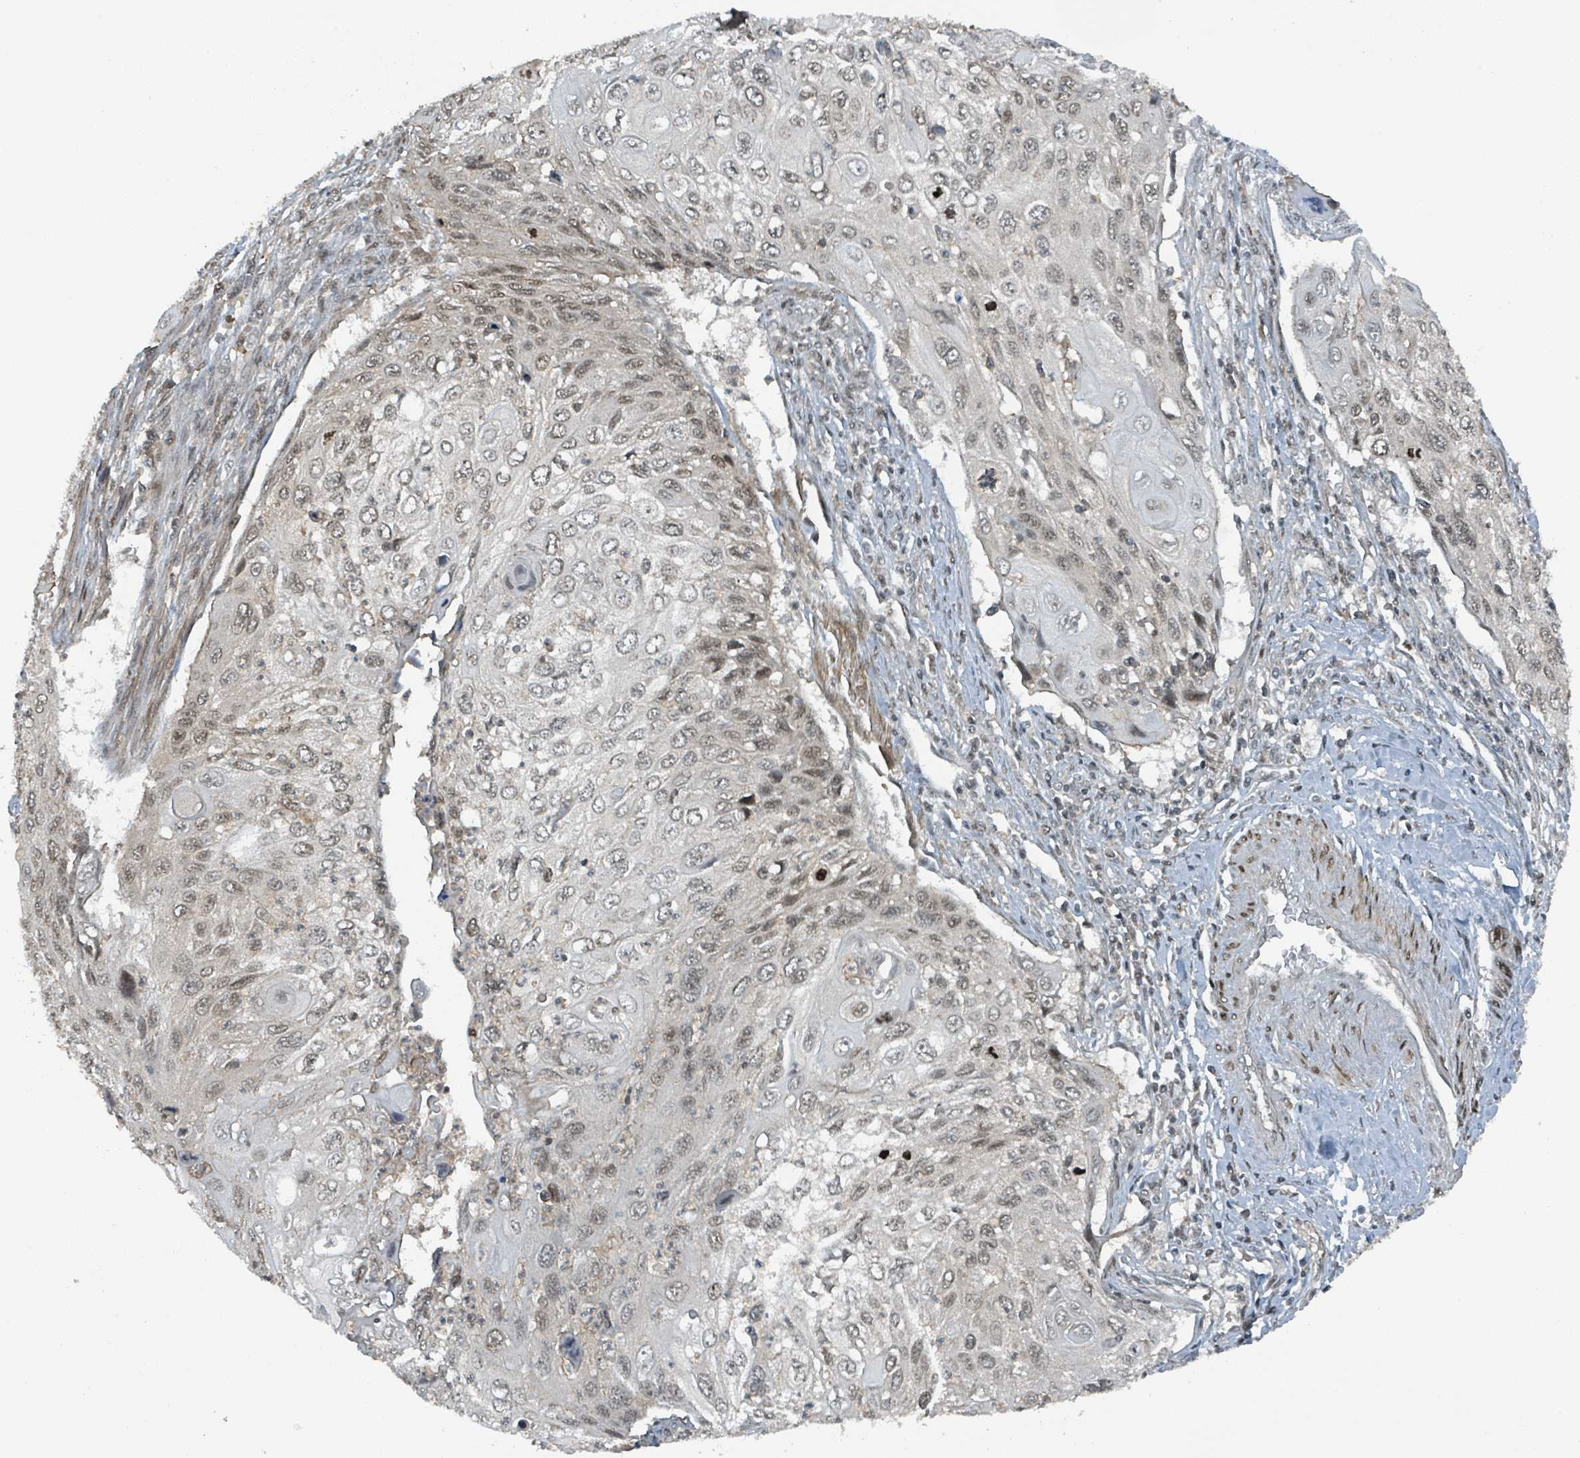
{"staining": {"intensity": "weak", "quantity": "25%-75%", "location": "nuclear"}, "tissue": "cervical cancer", "cell_type": "Tumor cells", "image_type": "cancer", "snomed": [{"axis": "morphology", "description": "Squamous cell carcinoma, NOS"}, {"axis": "topography", "description": "Cervix"}], "caption": "The micrograph reveals a brown stain indicating the presence of a protein in the nuclear of tumor cells in cervical squamous cell carcinoma. The staining was performed using DAB (3,3'-diaminobenzidine), with brown indicating positive protein expression. Nuclei are stained blue with hematoxylin.", "gene": "PHIP", "patient": {"sex": "female", "age": 70}}